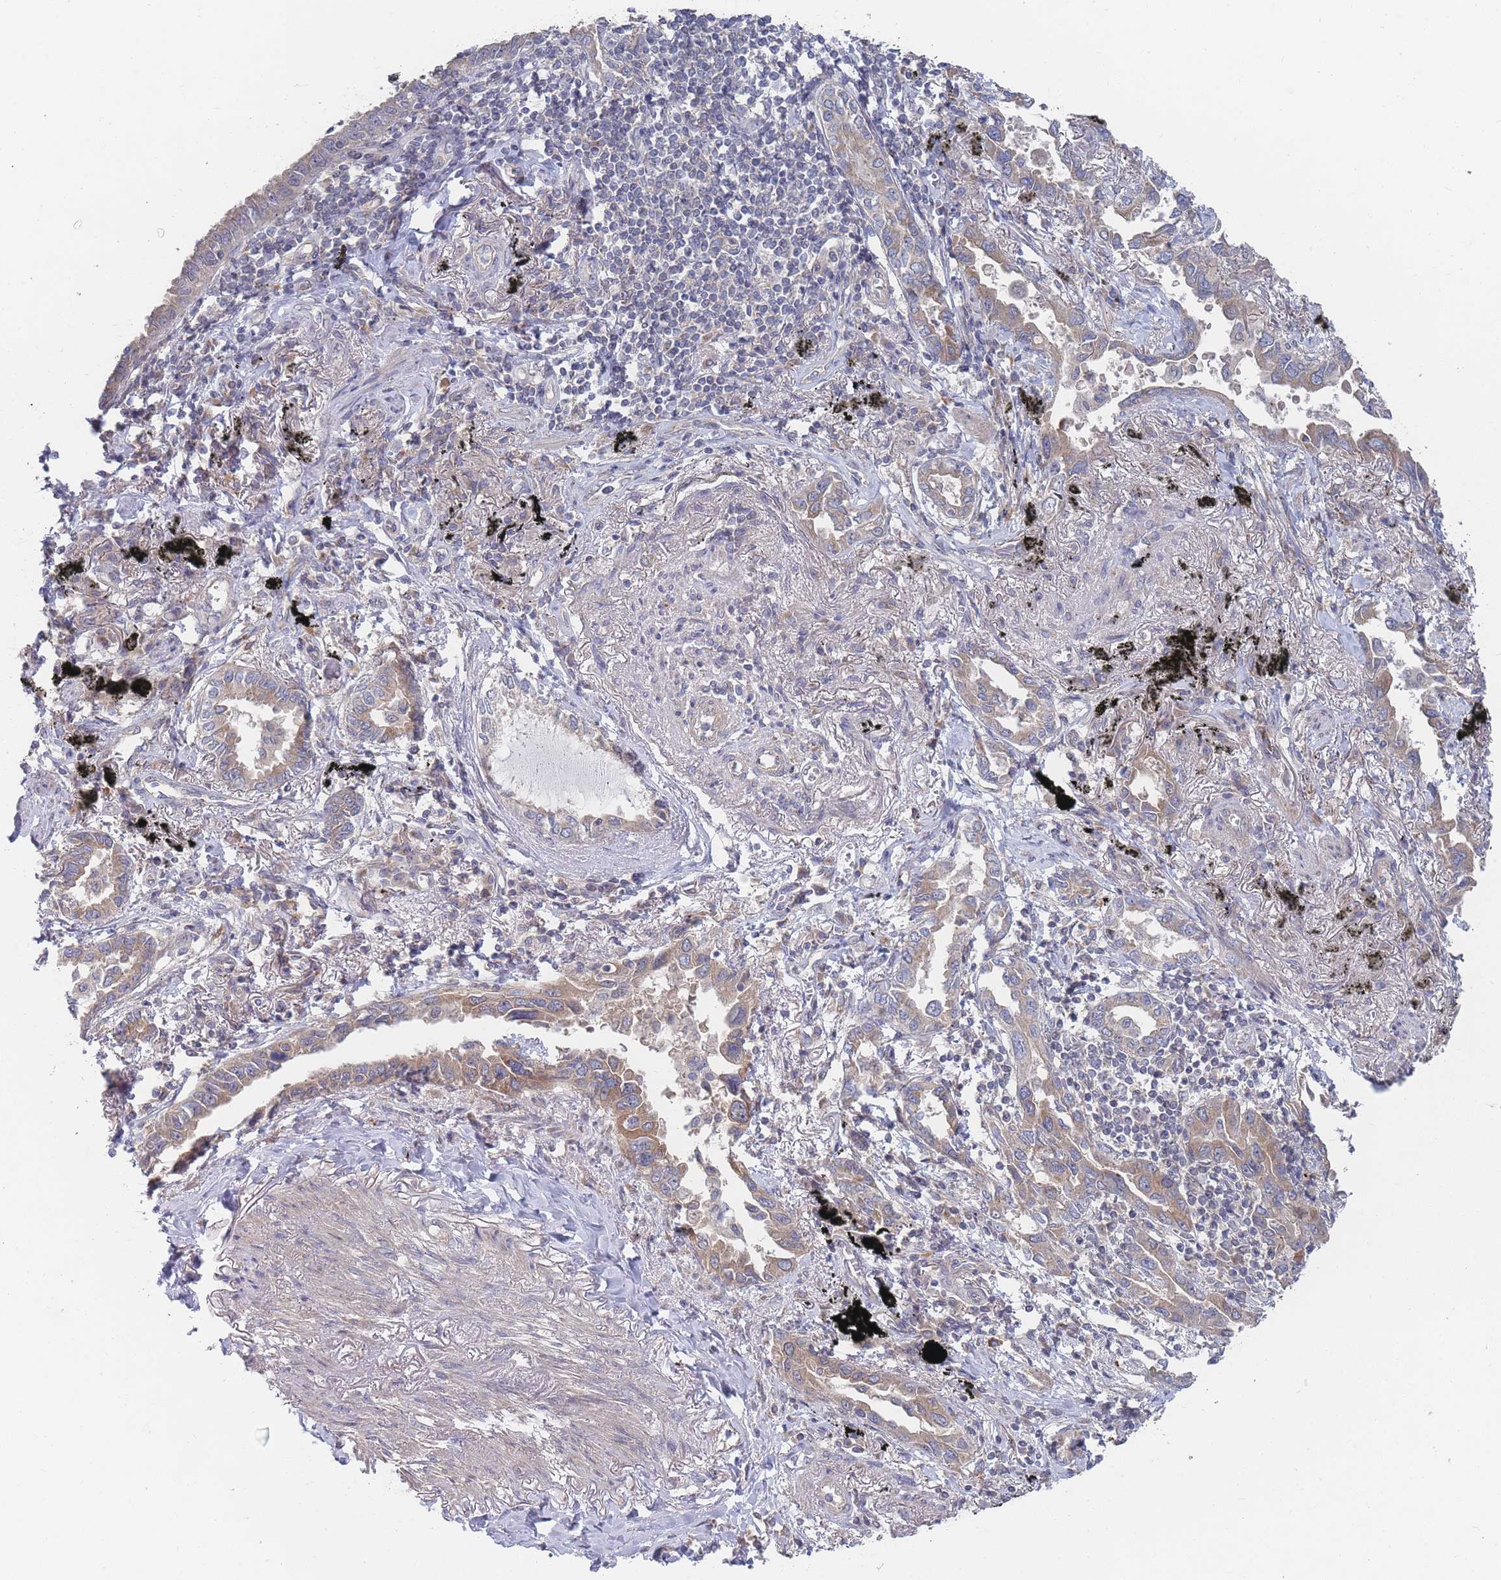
{"staining": {"intensity": "moderate", "quantity": "25%-75%", "location": "cytoplasmic/membranous"}, "tissue": "lung cancer", "cell_type": "Tumor cells", "image_type": "cancer", "snomed": [{"axis": "morphology", "description": "Adenocarcinoma, NOS"}, {"axis": "topography", "description": "Lung"}], "caption": "Brown immunohistochemical staining in lung adenocarcinoma exhibits moderate cytoplasmic/membranous positivity in approximately 25%-75% of tumor cells. (DAB = brown stain, brightfield microscopy at high magnification).", "gene": "SLC35F5", "patient": {"sex": "male", "age": 67}}